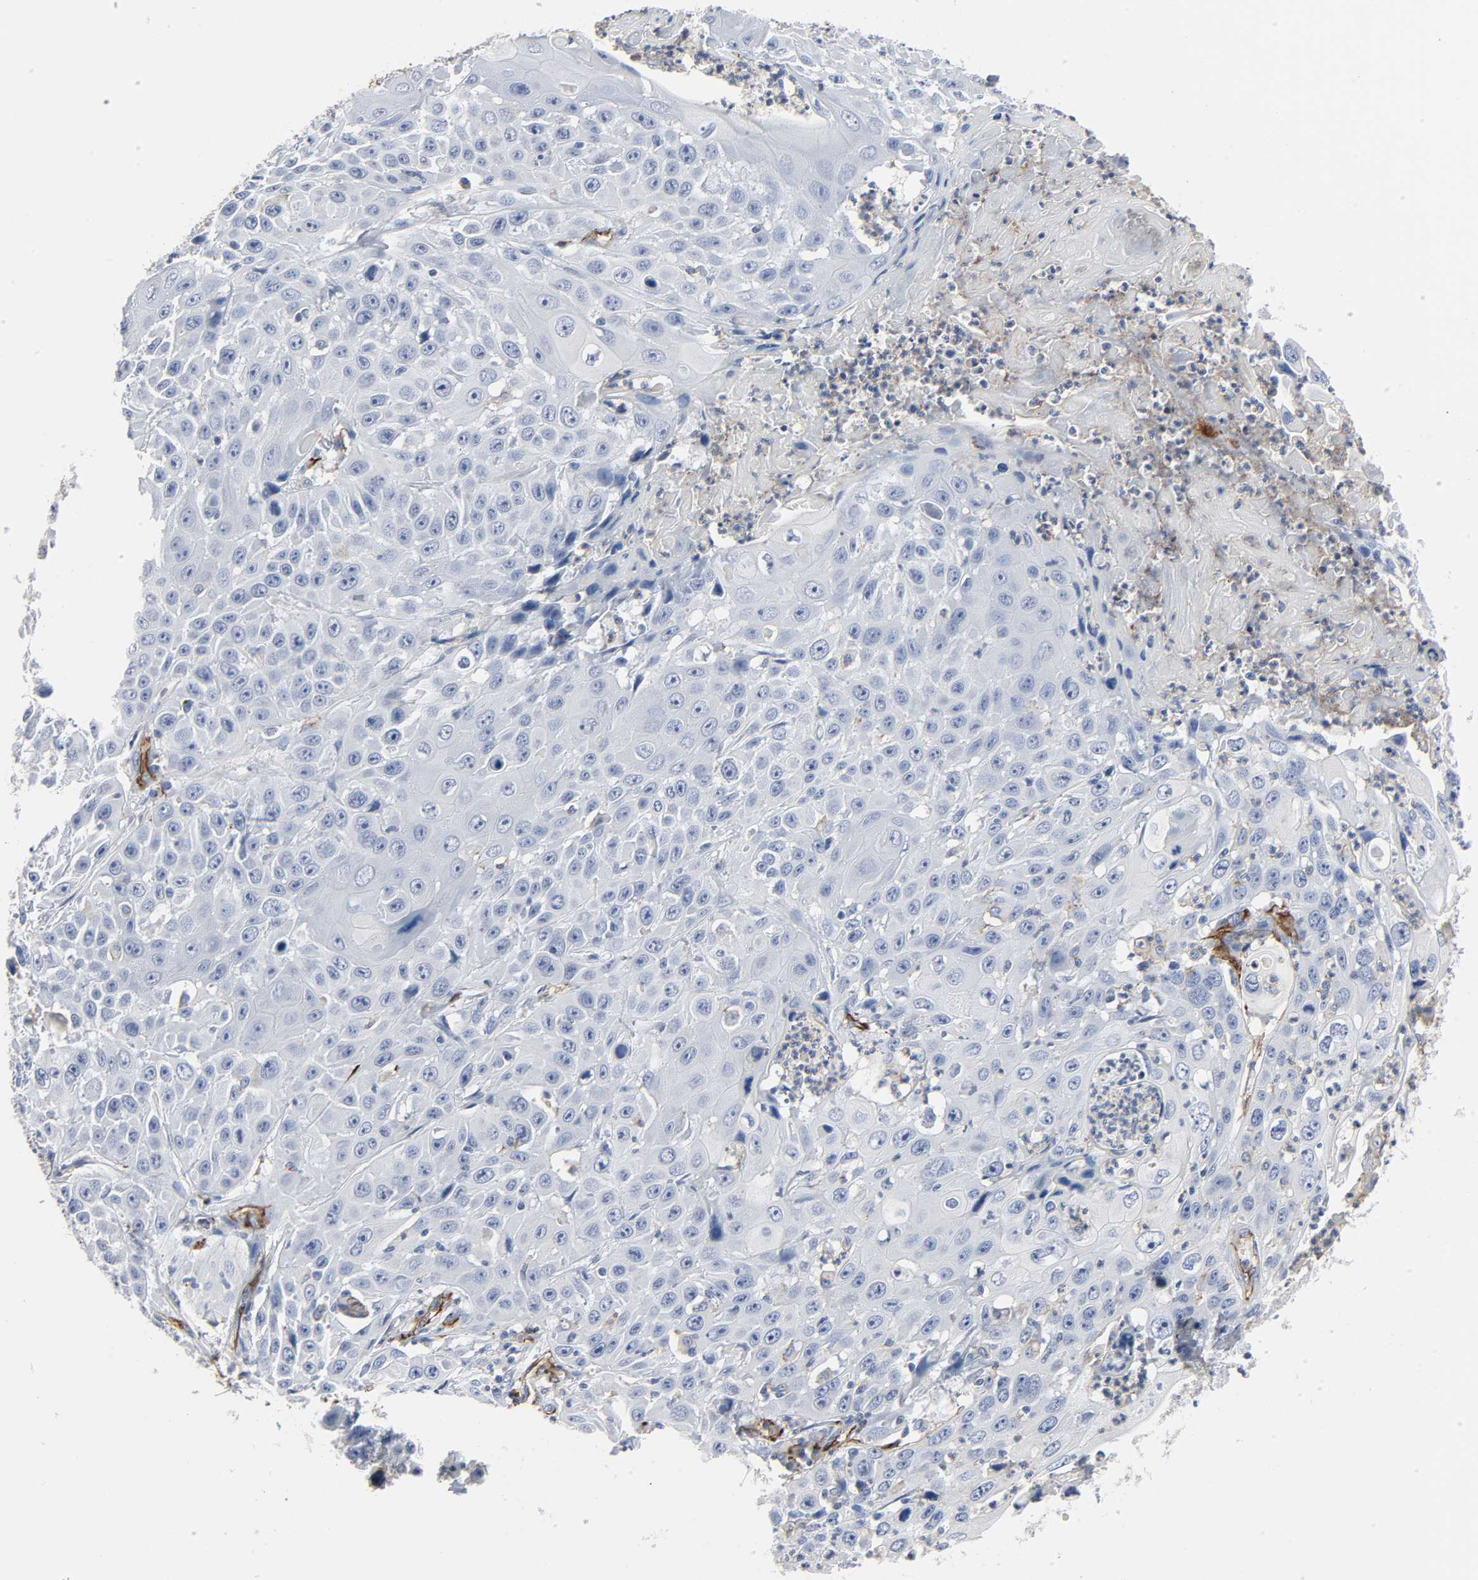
{"staining": {"intensity": "negative", "quantity": "none", "location": "none"}, "tissue": "cervical cancer", "cell_type": "Tumor cells", "image_type": "cancer", "snomed": [{"axis": "morphology", "description": "Squamous cell carcinoma, NOS"}, {"axis": "topography", "description": "Cervix"}], "caption": "An image of human cervical cancer (squamous cell carcinoma) is negative for staining in tumor cells.", "gene": "PECAM1", "patient": {"sex": "female", "age": 39}}